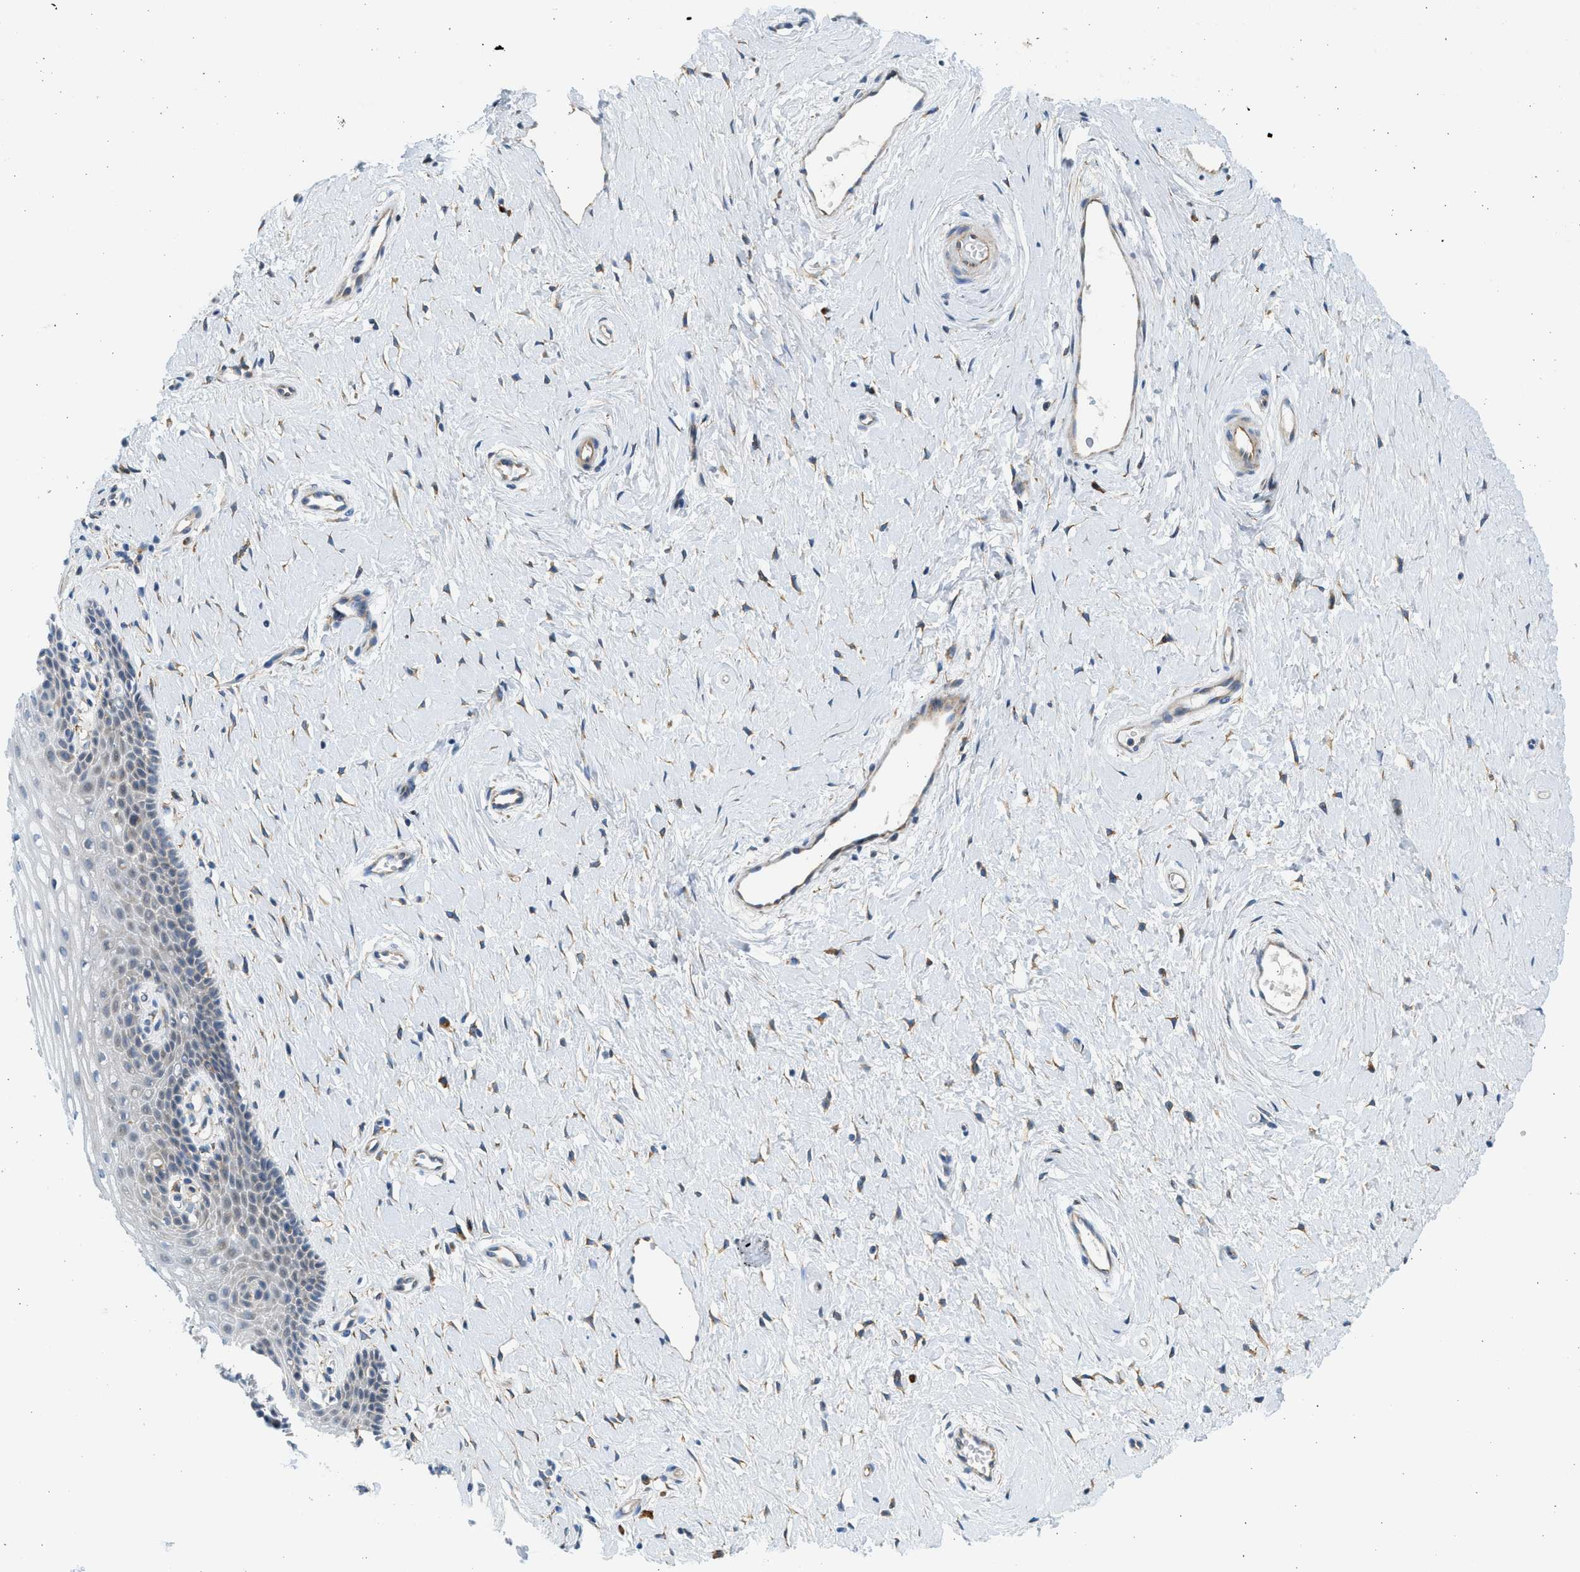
{"staining": {"intensity": "weak", "quantity": "<25%", "location": "cytoplasmic/membranous"}, "tissue": "cervix", "cell_type": "Squamous epithelial cells", "image_type": "normal", "snomed": [{"axis": "morphology", "description": "Normal tissue, NOS"}, {"axis": "topography", "description": "Cervix"}], "caption": "Benign cervix was stained to show a protein in brown. There is no significant staining in squamous epithelial cells.", "gene": "CNTN6", "patient": {"sex": "female", "age": 39}}